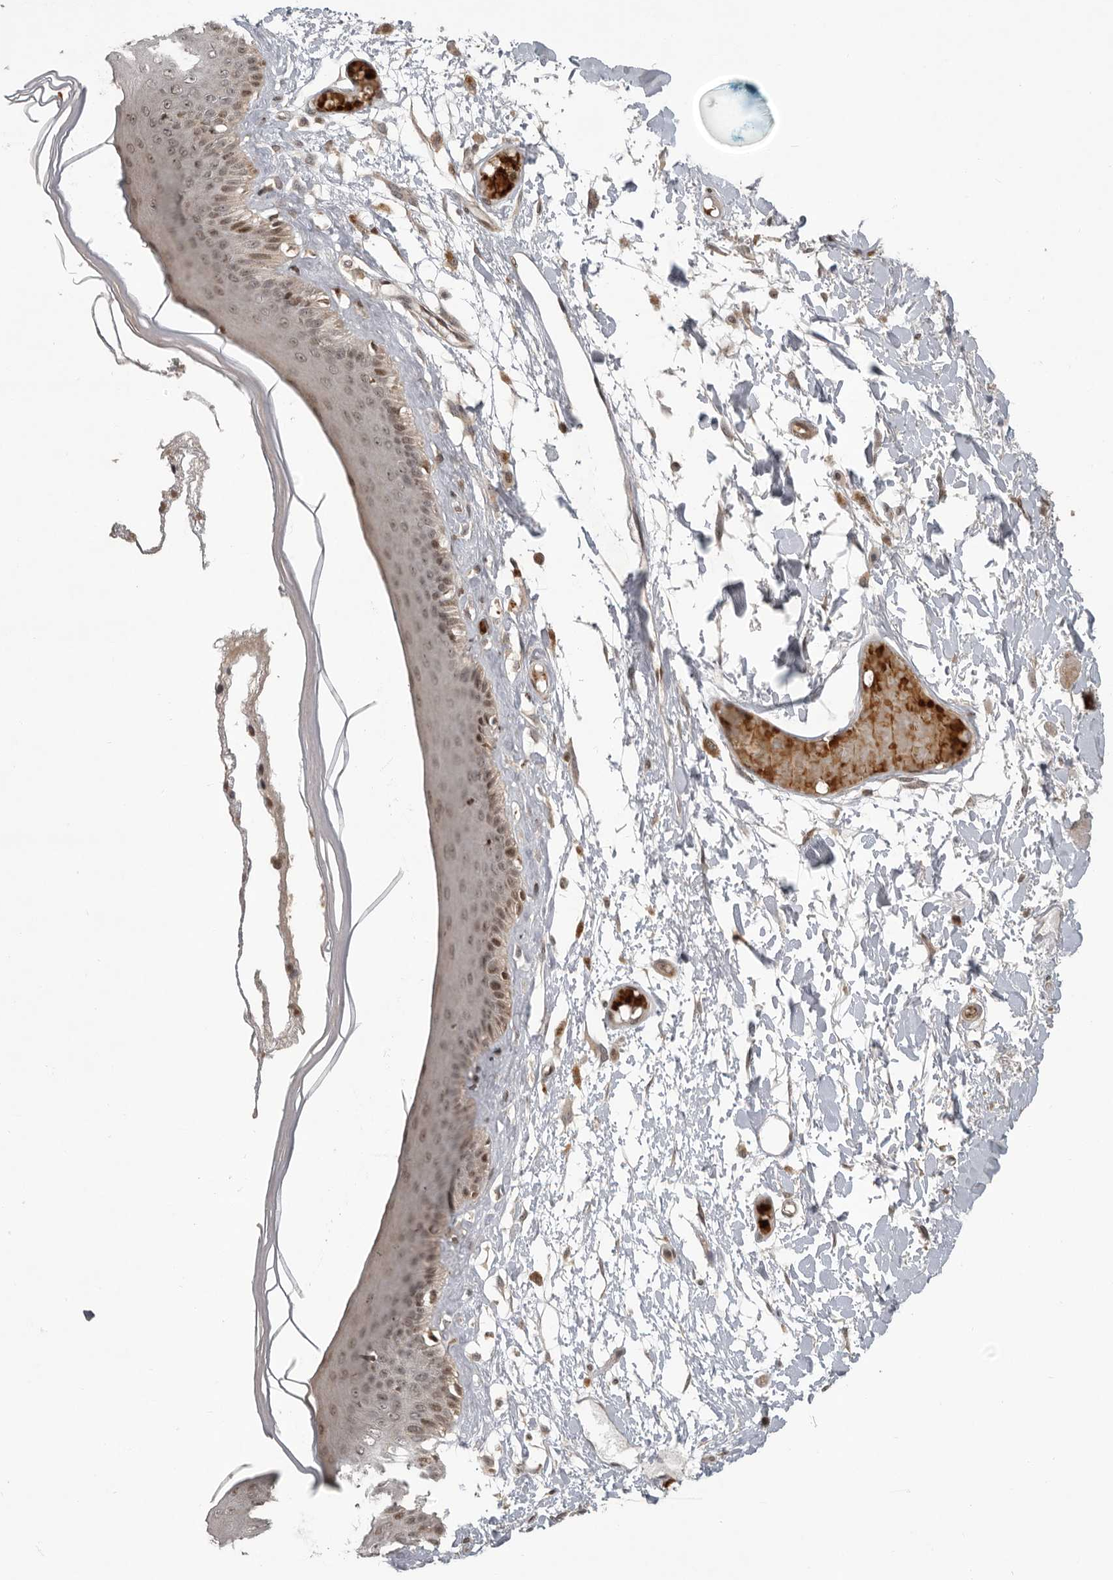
{"staining": {"intensity": "moderate", "quantity": ">75%", "location": "cytoplasmic/membranous,nuclear"}, "tissue": "skin", "cell_type": "Epidermal cells", "image_type": "normal", "snomed": [{"axis": "morphology", "description": "Normal tissue, NOS"}, {"axis": "topography", "description": "Vulva"}], "caption": "This image demonstrates IHC staining of unremarkable skin, with medium moderate cytoplasmic/membranous,nuclear staining in approximately >75% of epidermal cells.", "gene": "RABIF", "patient": {"sex": "female", "age": 73}}